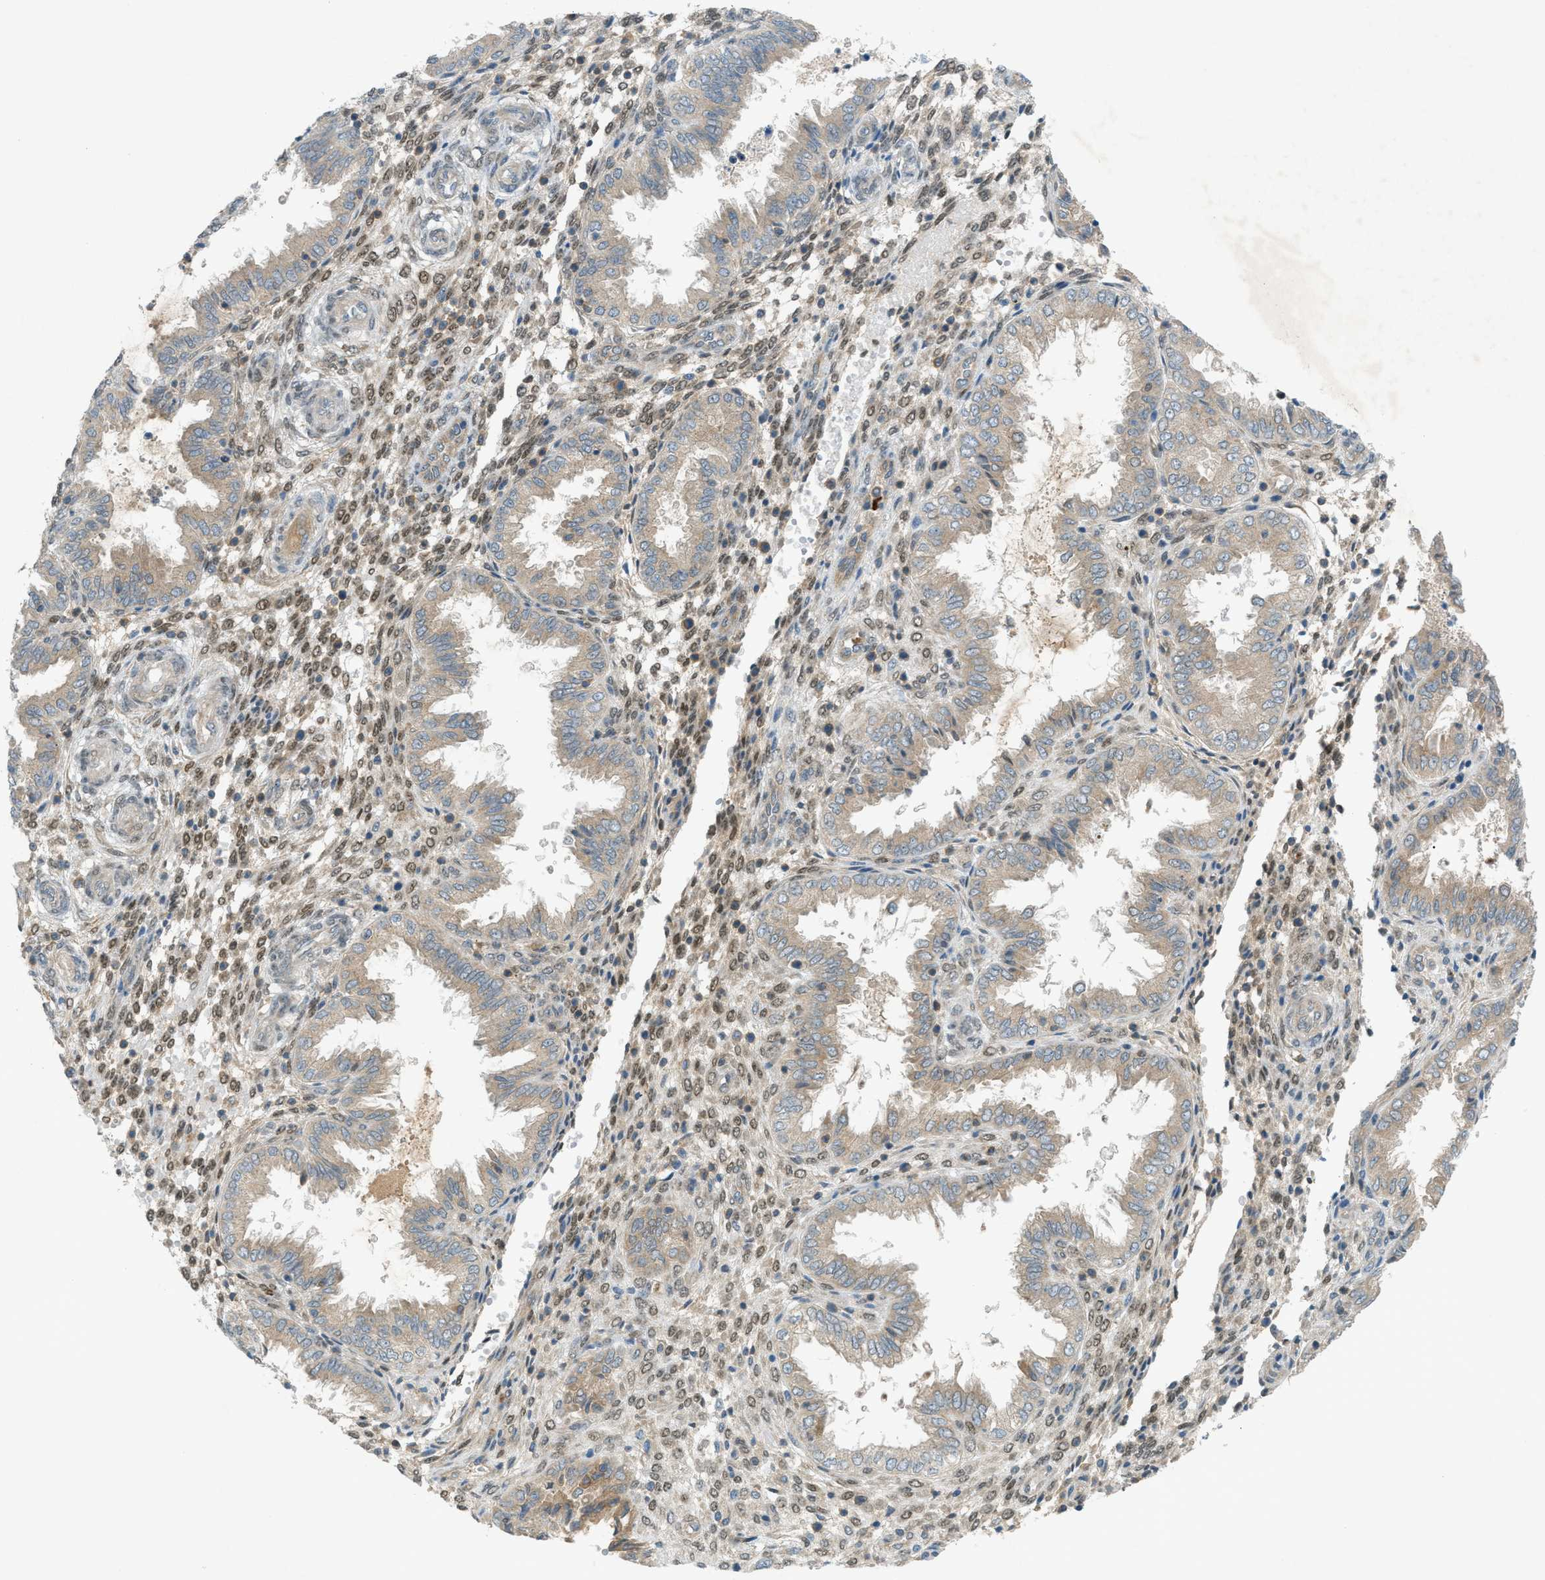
{"staining": {"intensity": "moderate", "quantity": "25%-75%", "location": "nuclear"}, "tissue": "endometrium", "cell_type": "Cells in endometrial stroma", "image_type": "normal", "snomed": [{"axis": "morphology", "description": "Normal tissue, NOS"}, {"axis": "topography", "description": "Endometrium"}], "caption": "Unremarkable endometrium reveals moderate nuclear positivity in approximately 25%-75% of cells in endometrial stroma, visualized by immunohistochemistry.", "gene": "DYRK1A", "patient": {"sex": "female", "age": 33}}